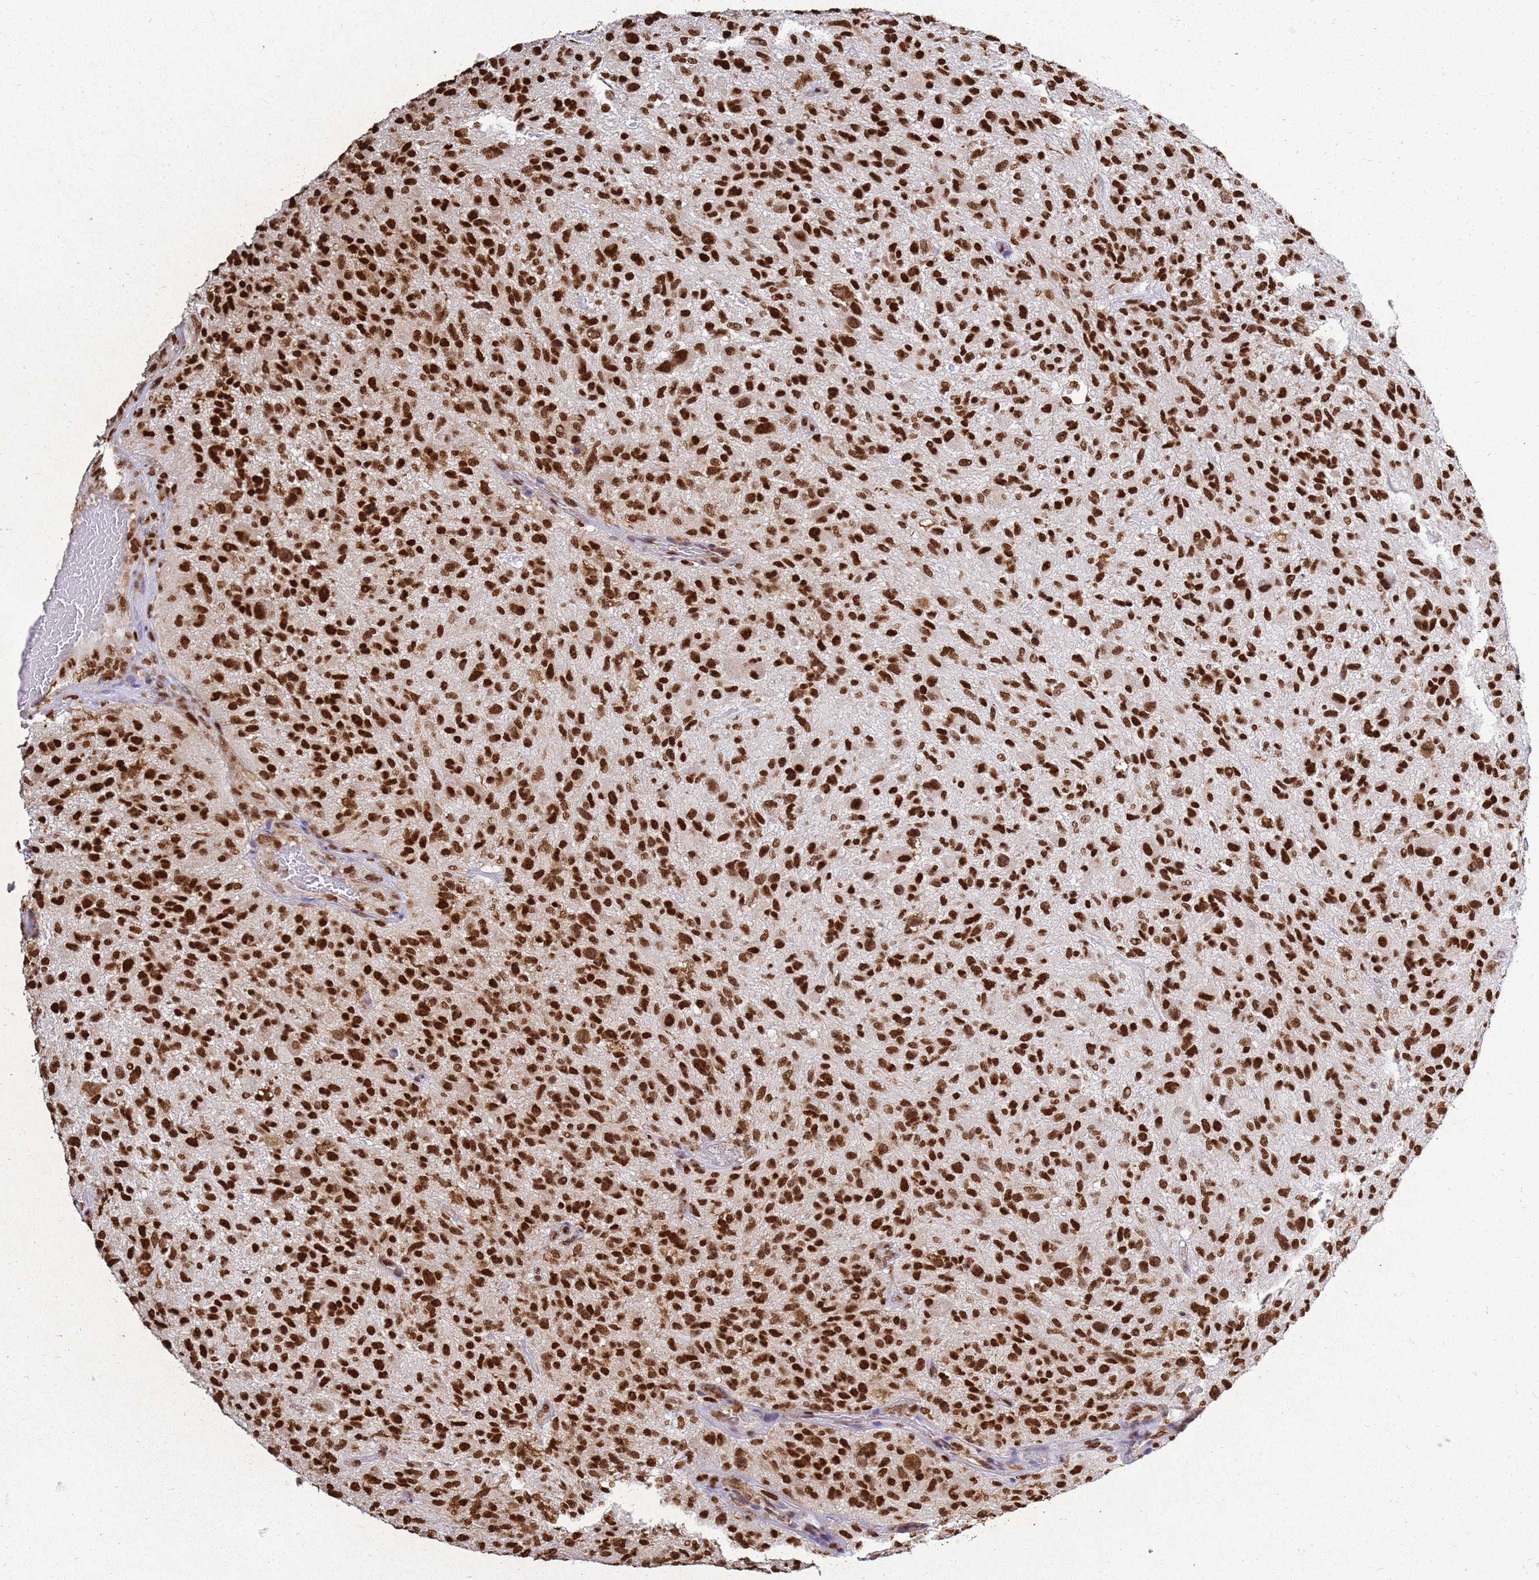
{"staining": {"intensity": "strong", "quantity": ">75%", "location": "nuclear"}, "tissue": "glioma", "cell_type": "Tumor cells", "image_type": "cancer", "snomed": [{"axis": "morphology", "description": "Glioma, malignant, High grade"}, {"axis": "topography", "description": "Brain"}], "caption": "A micrograph of malignant glioma (high-grade) stained for a protein exhibits strong nuclear brown staining in tumor cells.", "gene": "APEX1", "patient": {"sex": "male", "age": 47}}